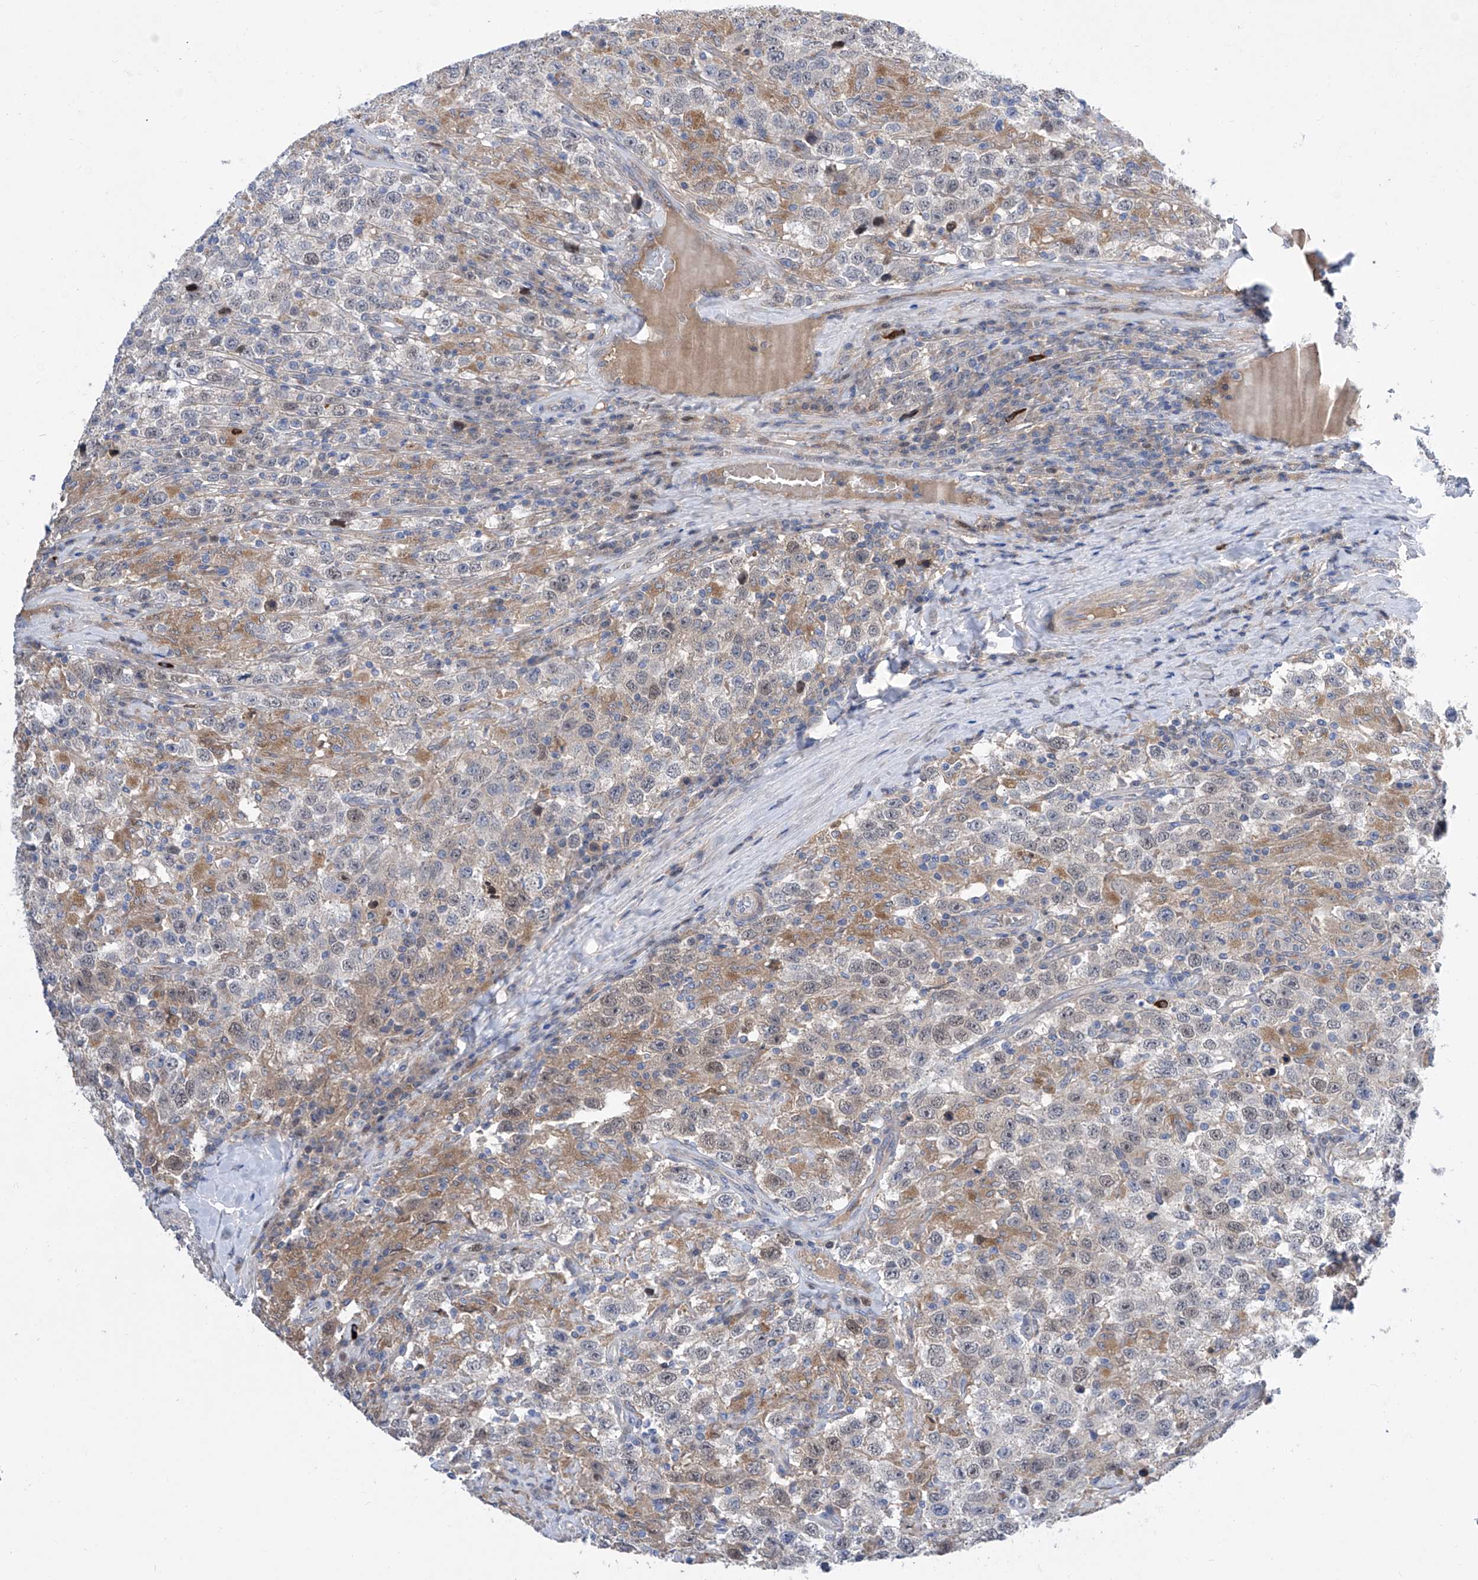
{"staining": {"intensity": "moderate", "quantity": "<25%", "location": "cytoplasmic/membranous"}, "tissue": "testis cancer", "cell_type": "Tumor cells", "image_type": "cancer", "snomed": [{"axis": "morphology", "description": "Seminoma, NOS"}, {"axis": "topography", "description": "Testis"}], "caption": "Immunohistochemical staining of testis cancer demonstrates moderate cytoplasmic/membranous protein positivity in about <25% of tumor cells. (Stains: DAB (3,3'-diaminobenzidine) in brown, nuclei in blue, Microscopy: brightfield microscopy at high magnification).", "gene": "SRBD1", "patient": {"sex": "male", "age": 41}}